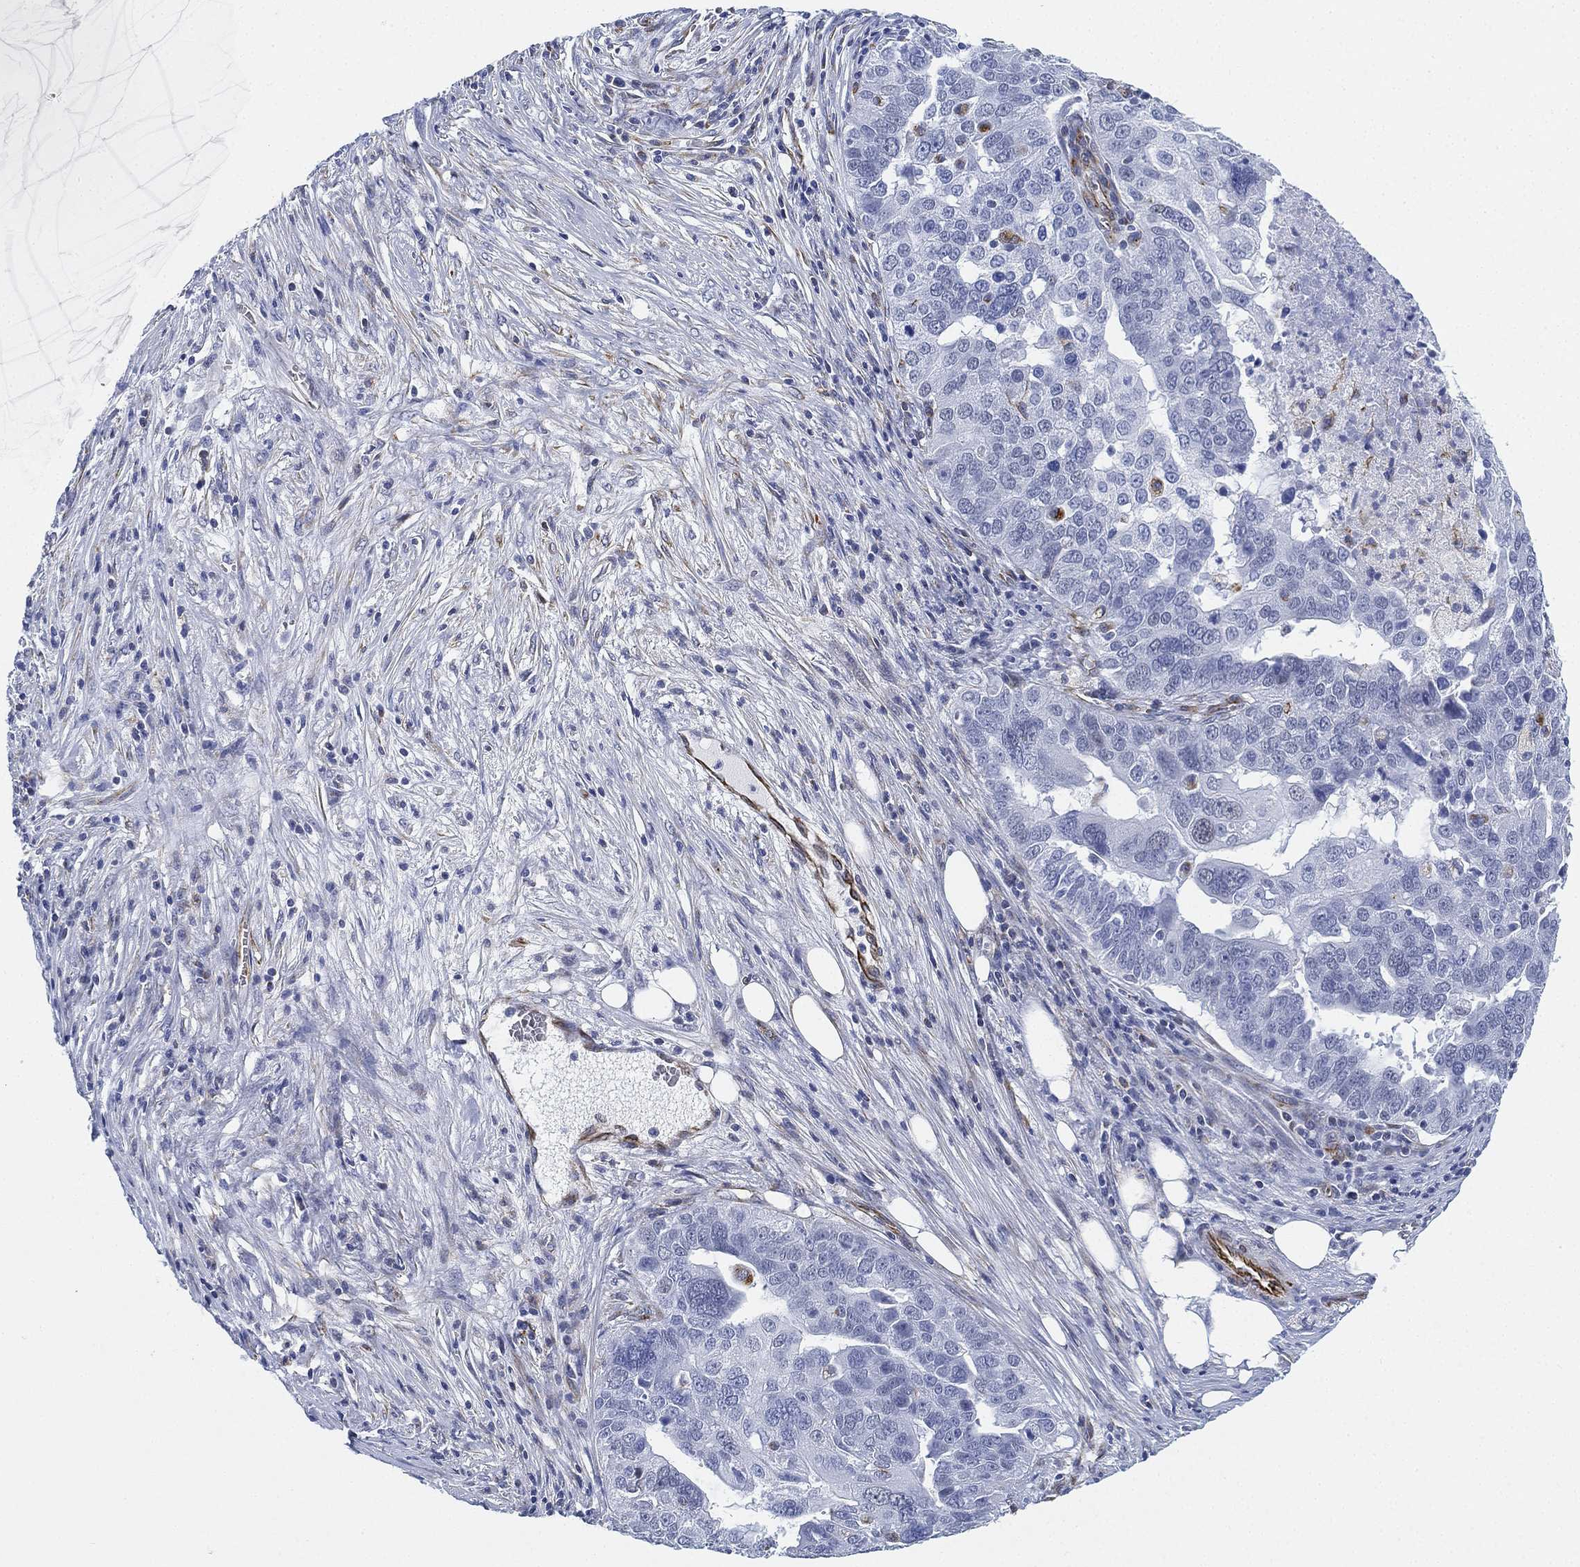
{"staining": {"intensity": "negative", "quantity": "none", "location": "none"}, "tissue": "ovarian cancer", "cell_type": "Tumor cells", "image_type": "cancer", "snomed": [{"axis": "morphology", "description": "Carcinoma, endometroid"}, {"axis": "topography", "description": "Soft tissue"}, {"axis": "topography", "description": "Ovary"}], "caption": "Photomicrograph shows no significant protein staining in tumor cells of ovarian cancer (endometroid carcinoma).", "gene": "PSKH2", "patient": {"sex": "female", "age": 52}}